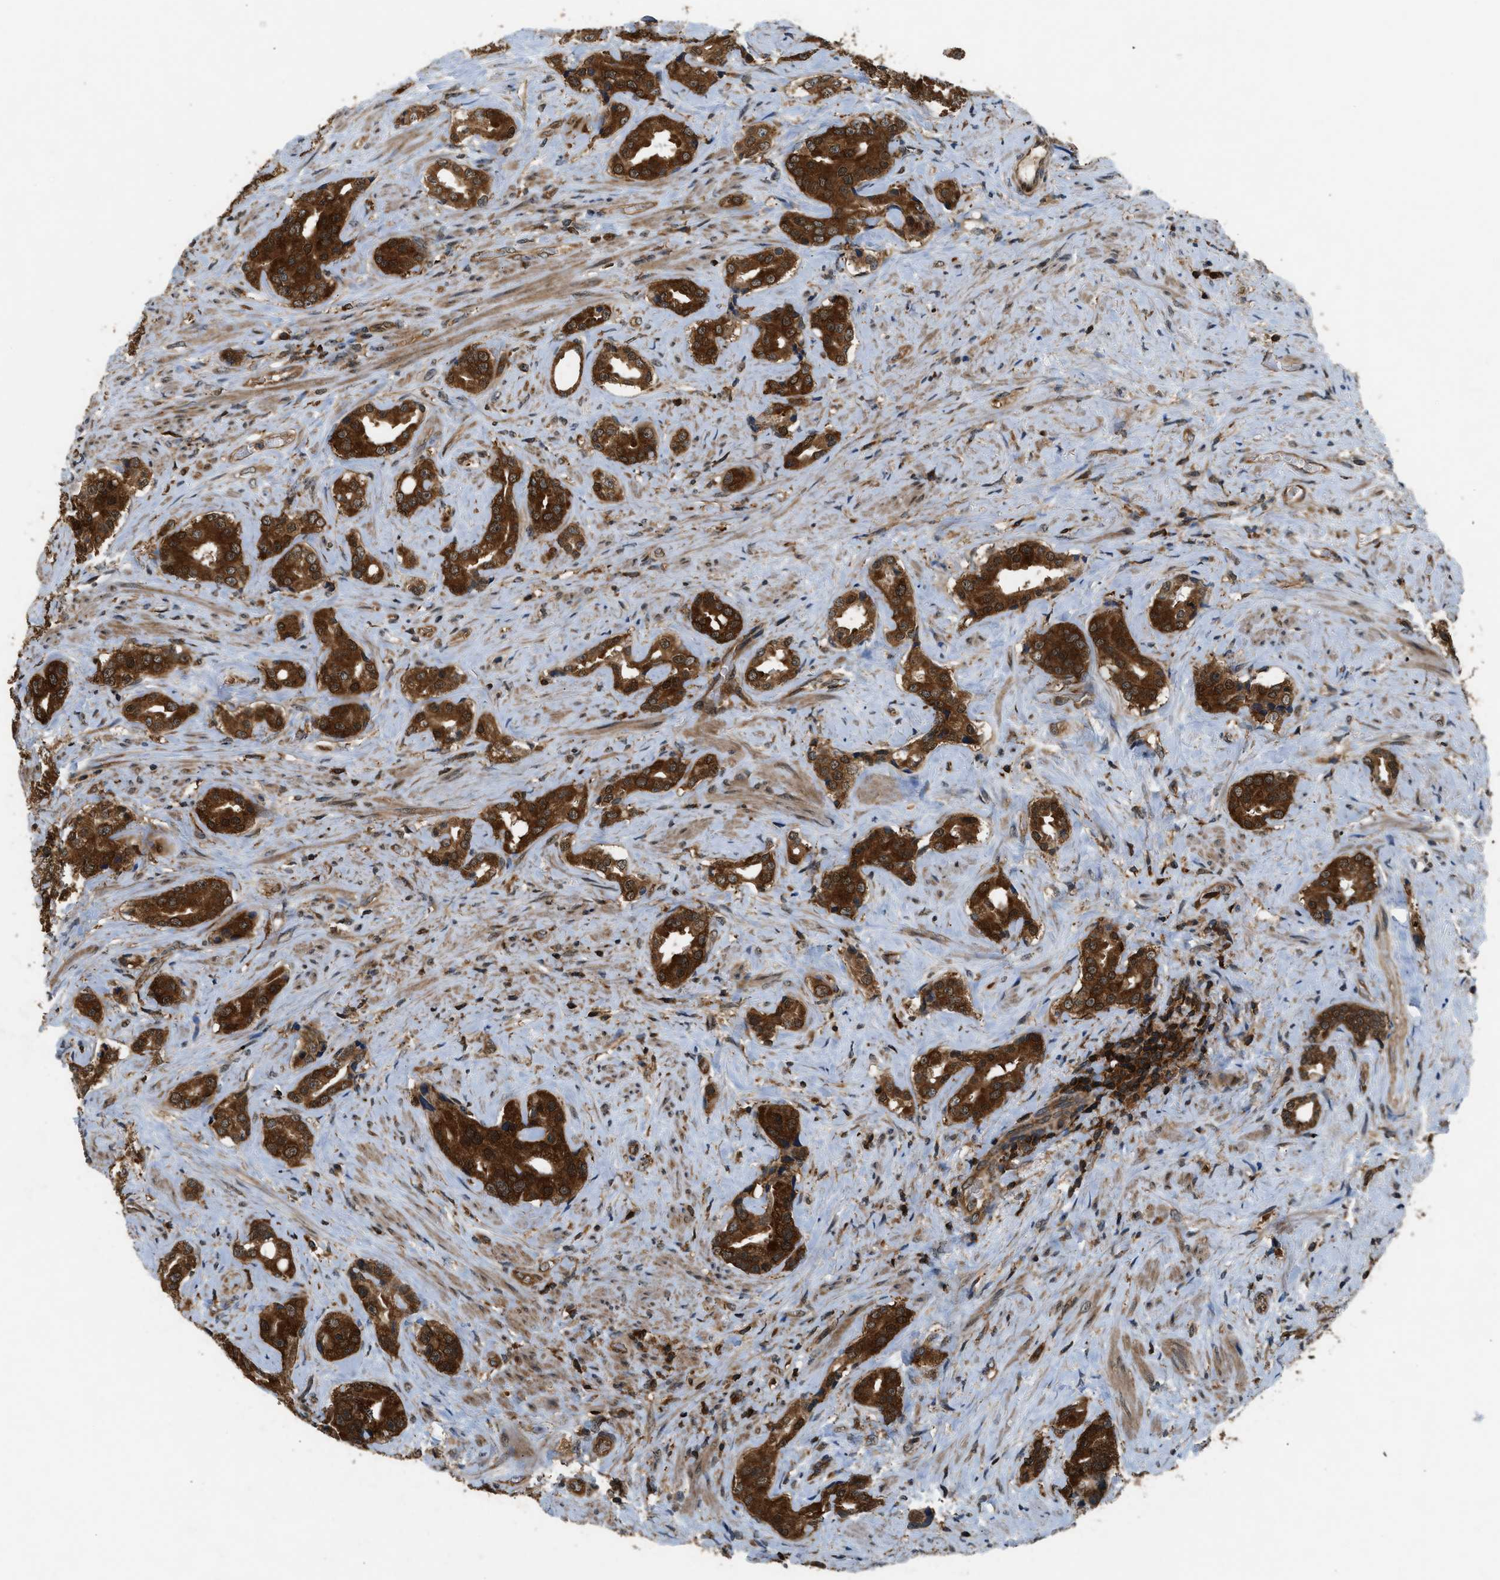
{"staining": {"intensity": "strong", "quantity": ">75%", "location": "cytoplasmic/membranous,nuclear"}, "tissue": "prostate cancer", "cell_type": "Tumor cells", "image_type": "cancer", "snomed": [{"axis": "morphology", "description": "Adenocarcinoma, High grade"}, {"axis": "topography", "description": "Prostate"}], "caption": "Prostate cancer tissue displays strong cytoplasmic/membranous and nuclear expression in approximately >75% of tumor cells The staining was performed using DAB to visualize the protein expression in brown, while the nuclei were stained in blue with hematoxylin (Magnification: 20x).", "gene": "OXSR1", "patient": {"sex": "male", "age": 71}}